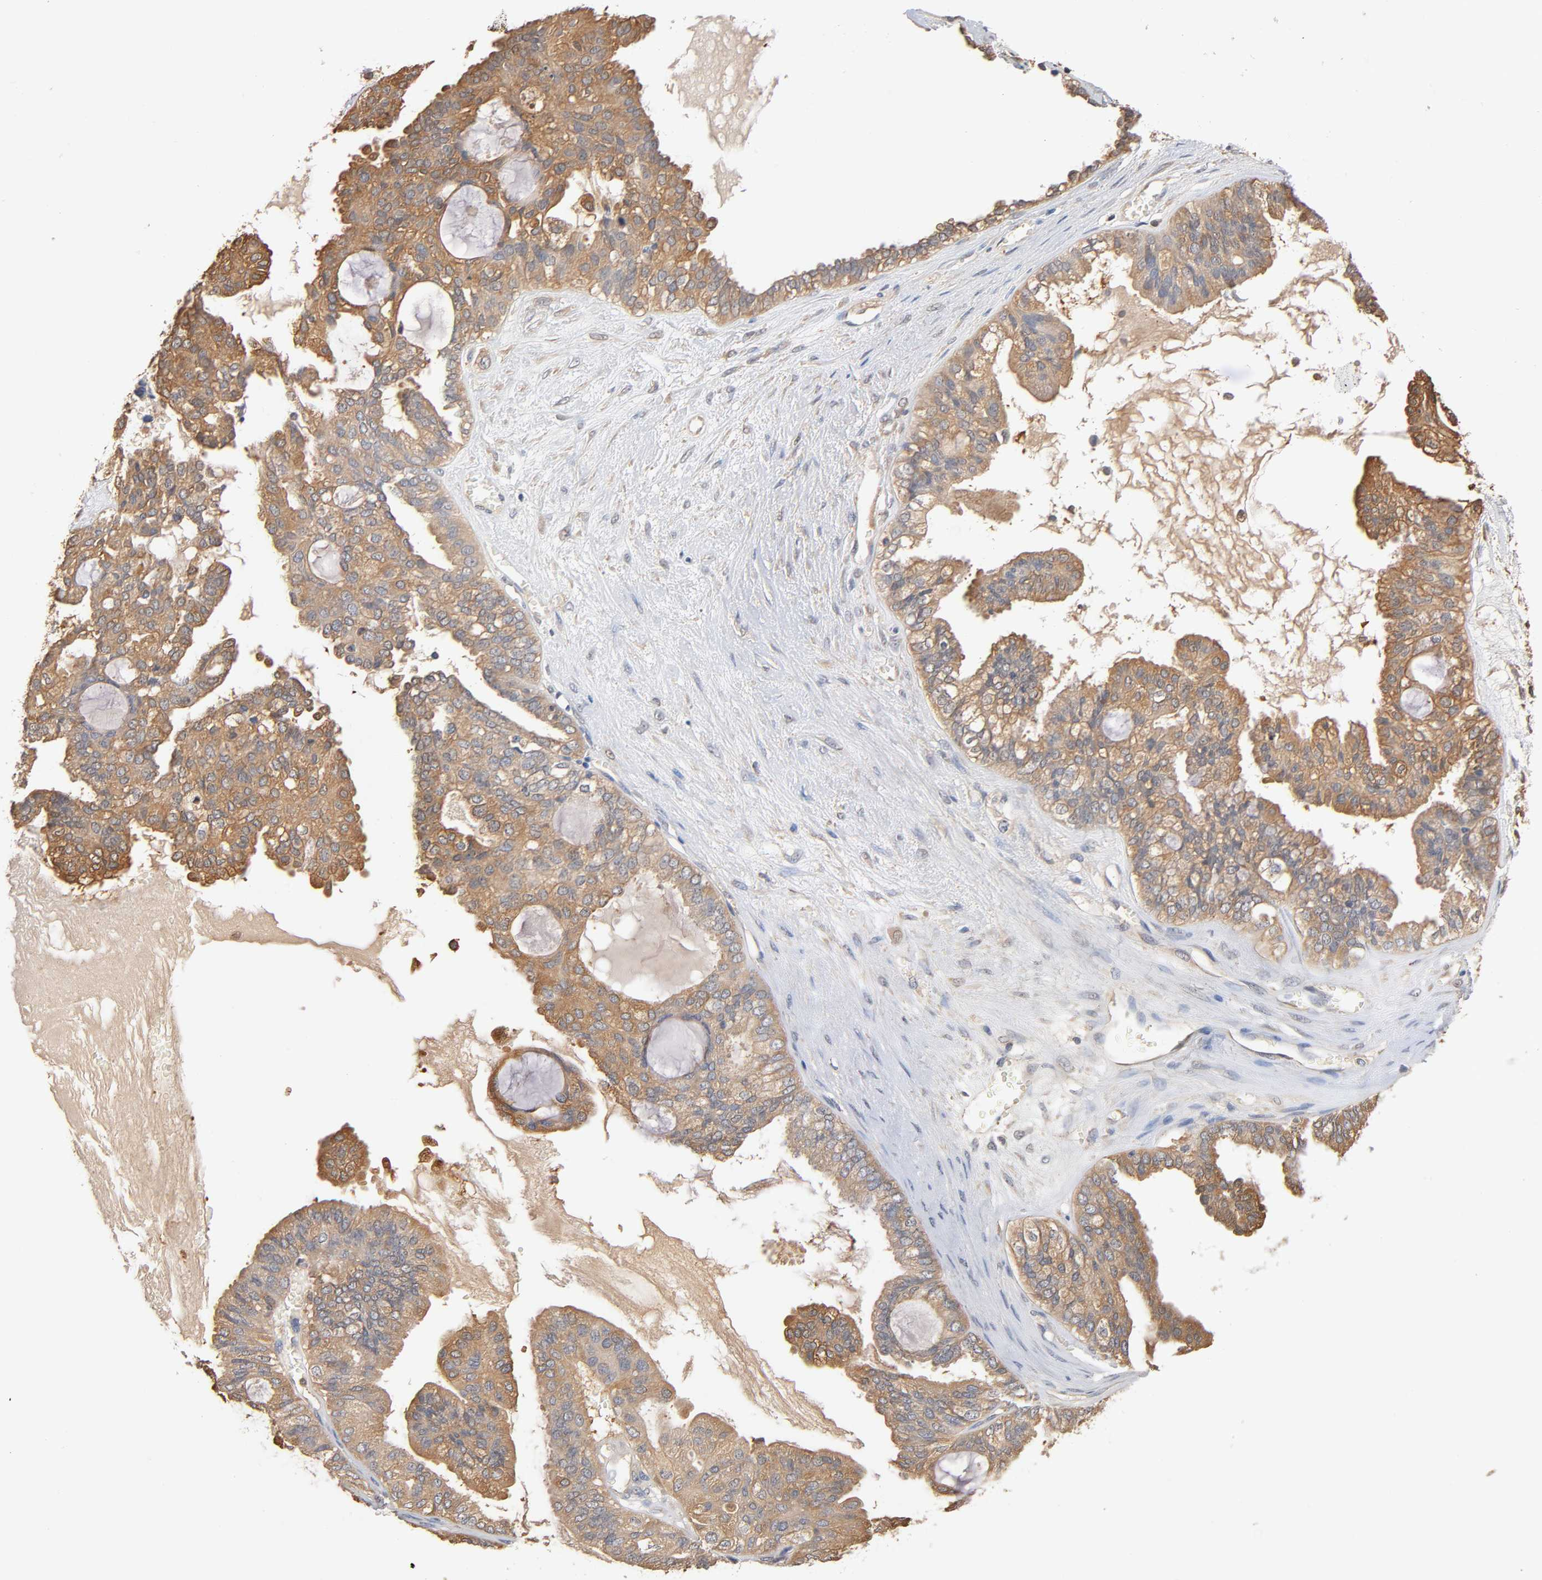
{"staining": {"intensity": "moderate", "quantity": ">75%", "location": "cytoplasmic/membranous"}, "tissue": "ovarian cancer", "cell_type": "Tumor cells", "image_type": "cancer", "snomed": [{"axis": "morphology", "description": "Carcinoma, NOS"}, {"axis": "morphology", "description": "Carcinoma, endometroid"}, {"axis": "topography", "description": "Ovary"}], "caption": "Ovarian endometroid carcinoma stained with a protein marker shows moderate staining in tumor cells.", "gene": "ALDOA", "patient": {"sex": "female", "age": 50}}